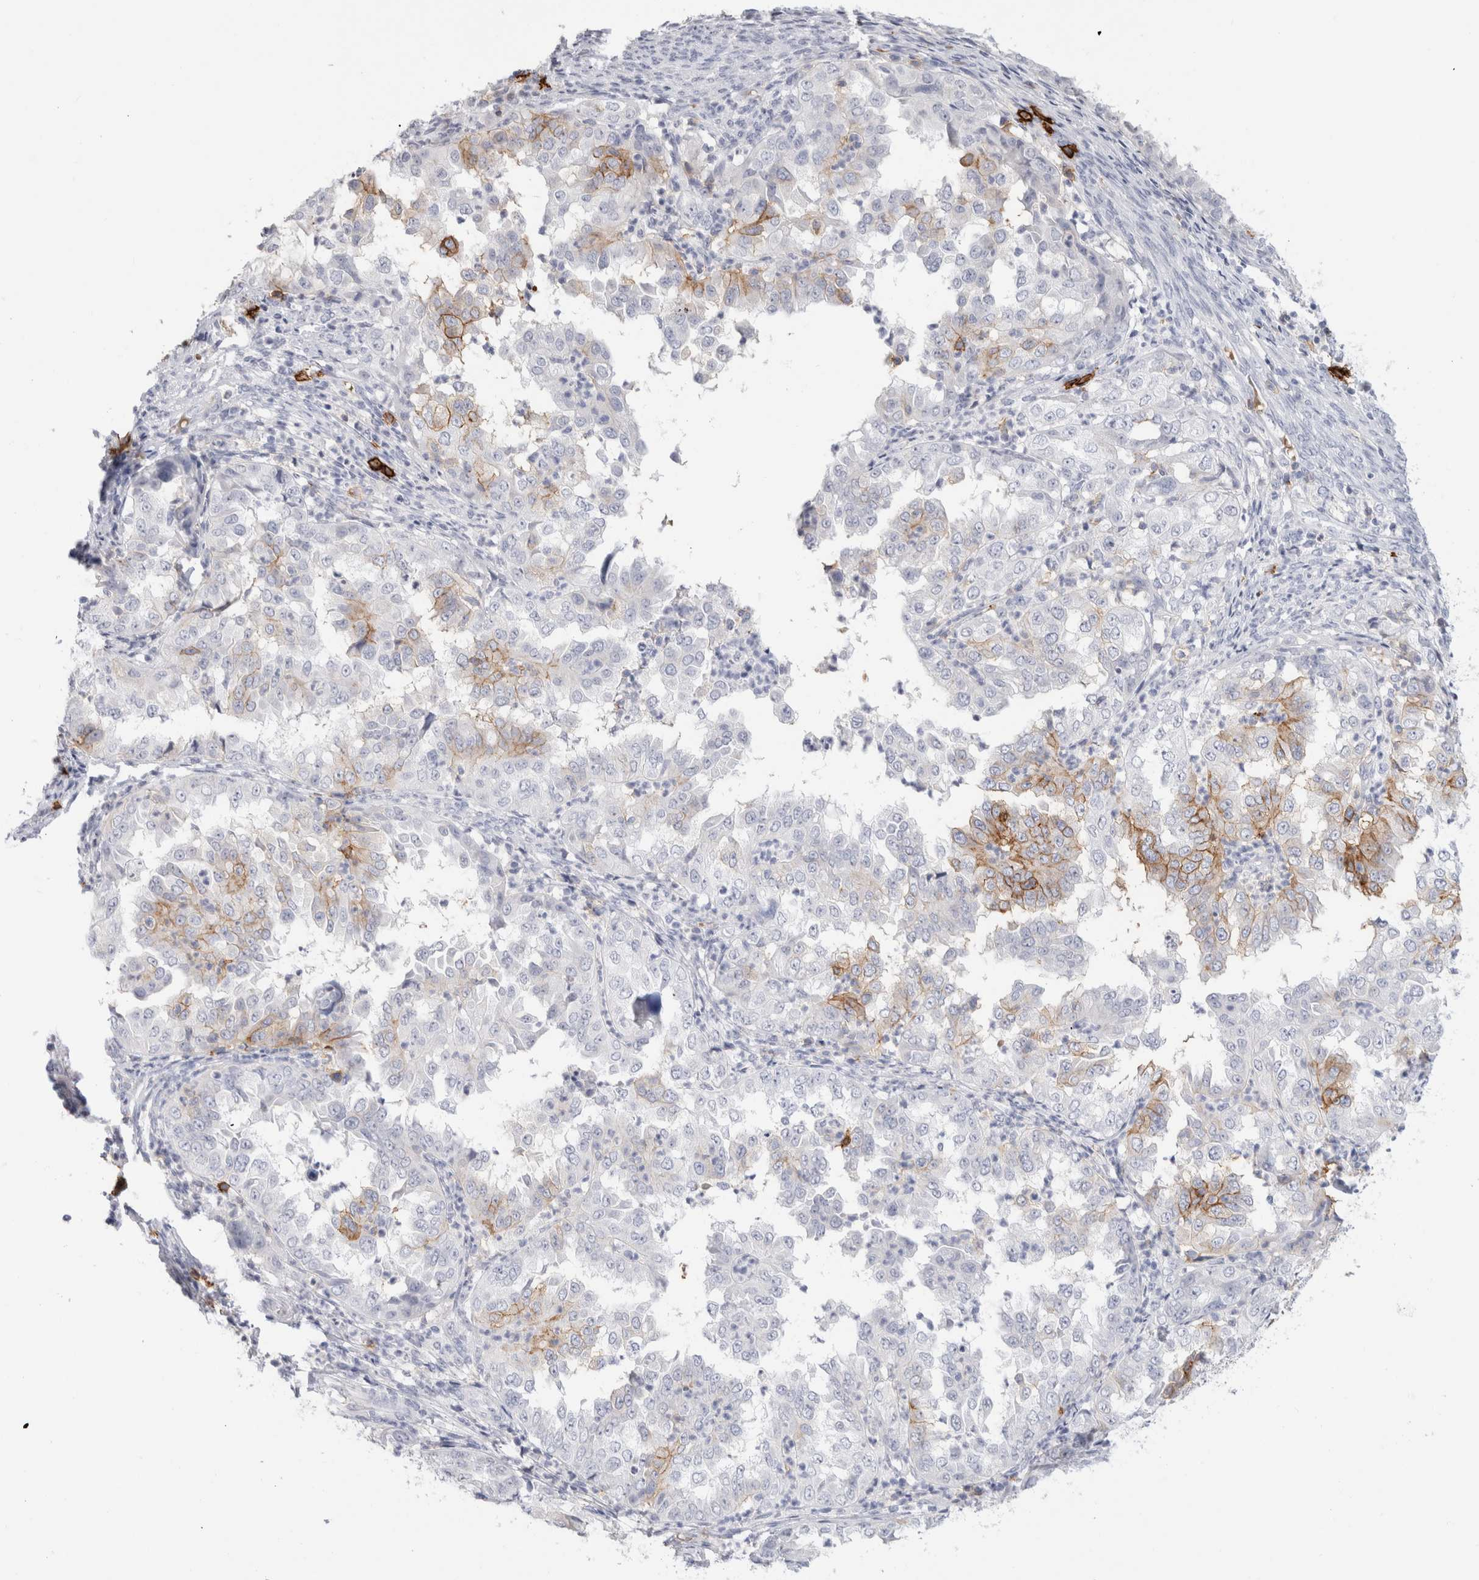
{"staining": {"intensity": "weak", "quantity": "<25%", "location": "cytoplasmic/membranous"}, "tissue": "endometrial cancer", "cell_type": "Tumor cells", "image_type": "cancer", "snomed": [{"axis": "morphology", "description": "Adenocarcinoma, NOS"}, {"axis": "topography", "description": "Endometrium"}], "caption": "Endometrial cancer (adenocarcinoma) stained for a protein using immunohistochemistry (IHC) demonstrates no expression tumor cells.", "gene": "CD38", "patient": {"sex": "female", "age": 85}}